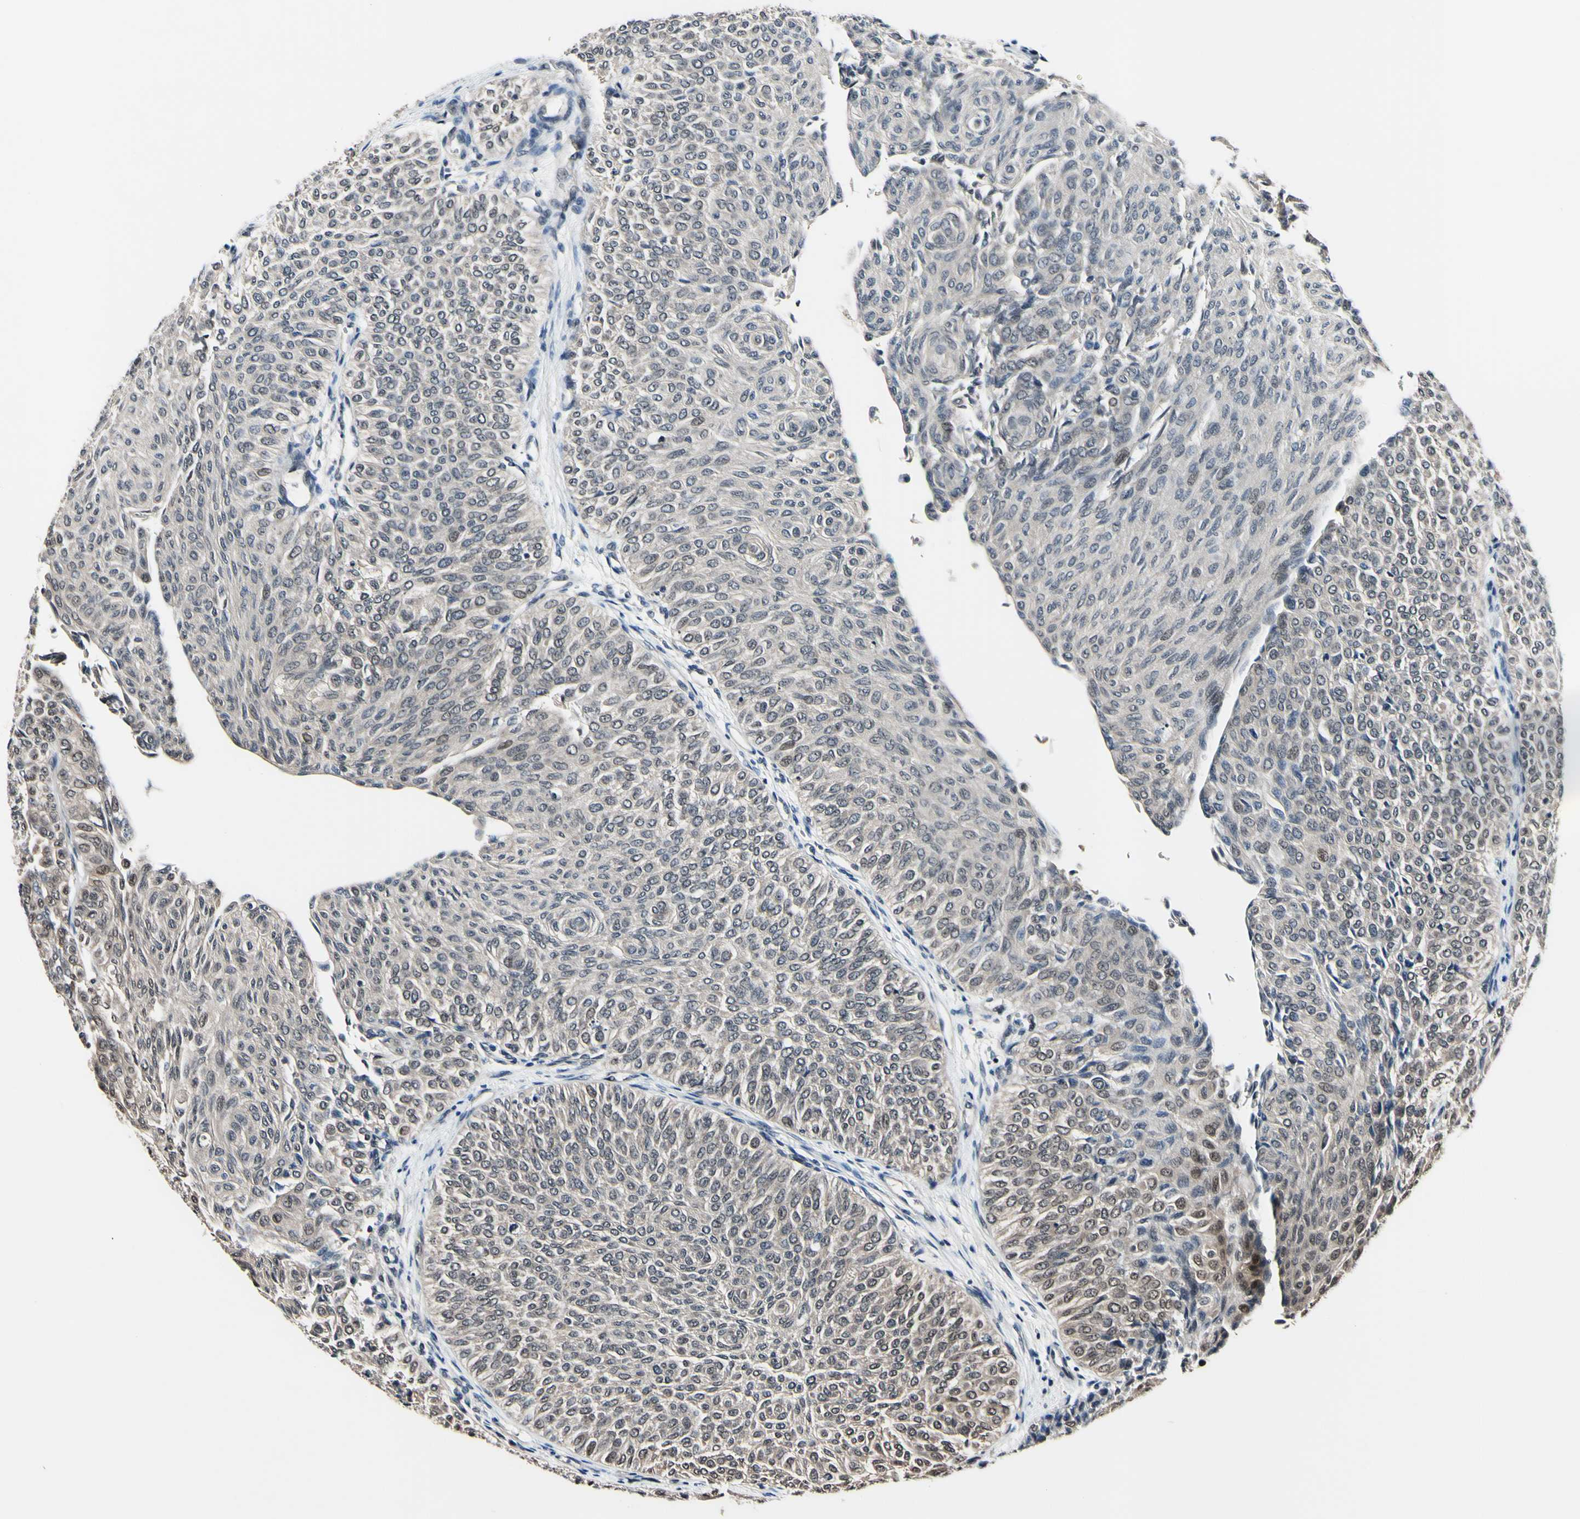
{"staining": {"intensity": "weak", "quantity": "25%-75%", "location": "cytoplasmic/membranous,nuclear"}, "tissue": "urothelial cancer", "cell_type": "Tumor cells", "image_type": "cancer", "snomed": [{"axis": "morphology", "description": "Urothelial carcinoma, Low grade"}, {"axis": "topography", "description": "Urinary bladder"}], "caption": "This histopathology image shows immunohistochemistry (IHC) staining of urothelial cancer, with low weak cytoplasmic/membranous and nuclear staining in approximately 25%-75% of tumor cells.", "gene": "PSMD10", "patient": {"sex": "male", "age": 78}}